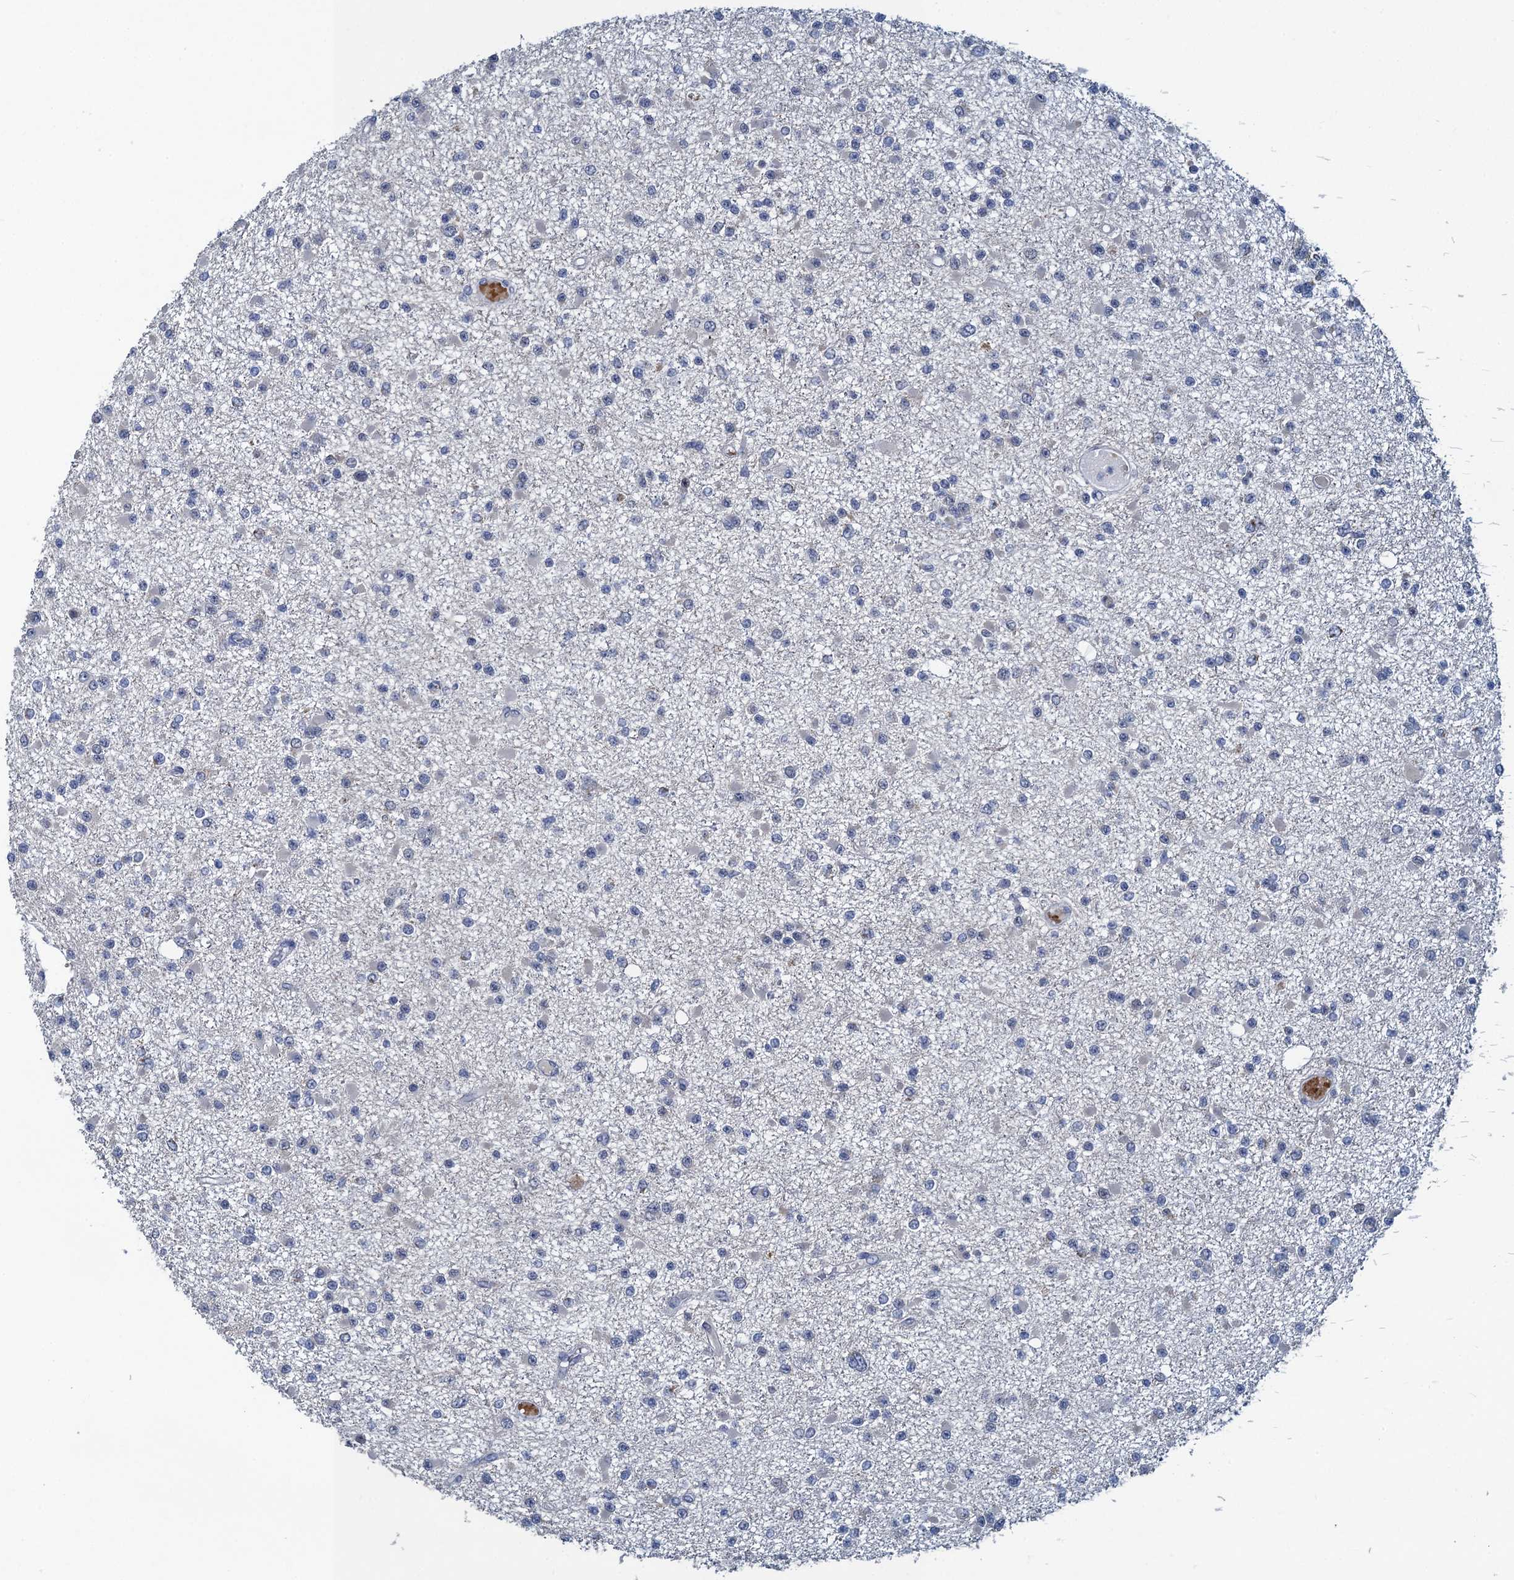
{"staining": {"intensity": "negative", "quantity": "none", "location": "none"}, "tissue": "glioma", "cell_type": "Tumor cells", "image_type": "cancer", "snomed": [{"axis": "morphology", "description": "Glioma, malignant, Low grade"}, {"axis": "topography", "description": "Brain"}], "caption": "The micrograph reveals no staining of tumor cells in malignant low-grade glioma.", "gene": "ATOSA", "patient": {"sex": "female", "age": 22}}